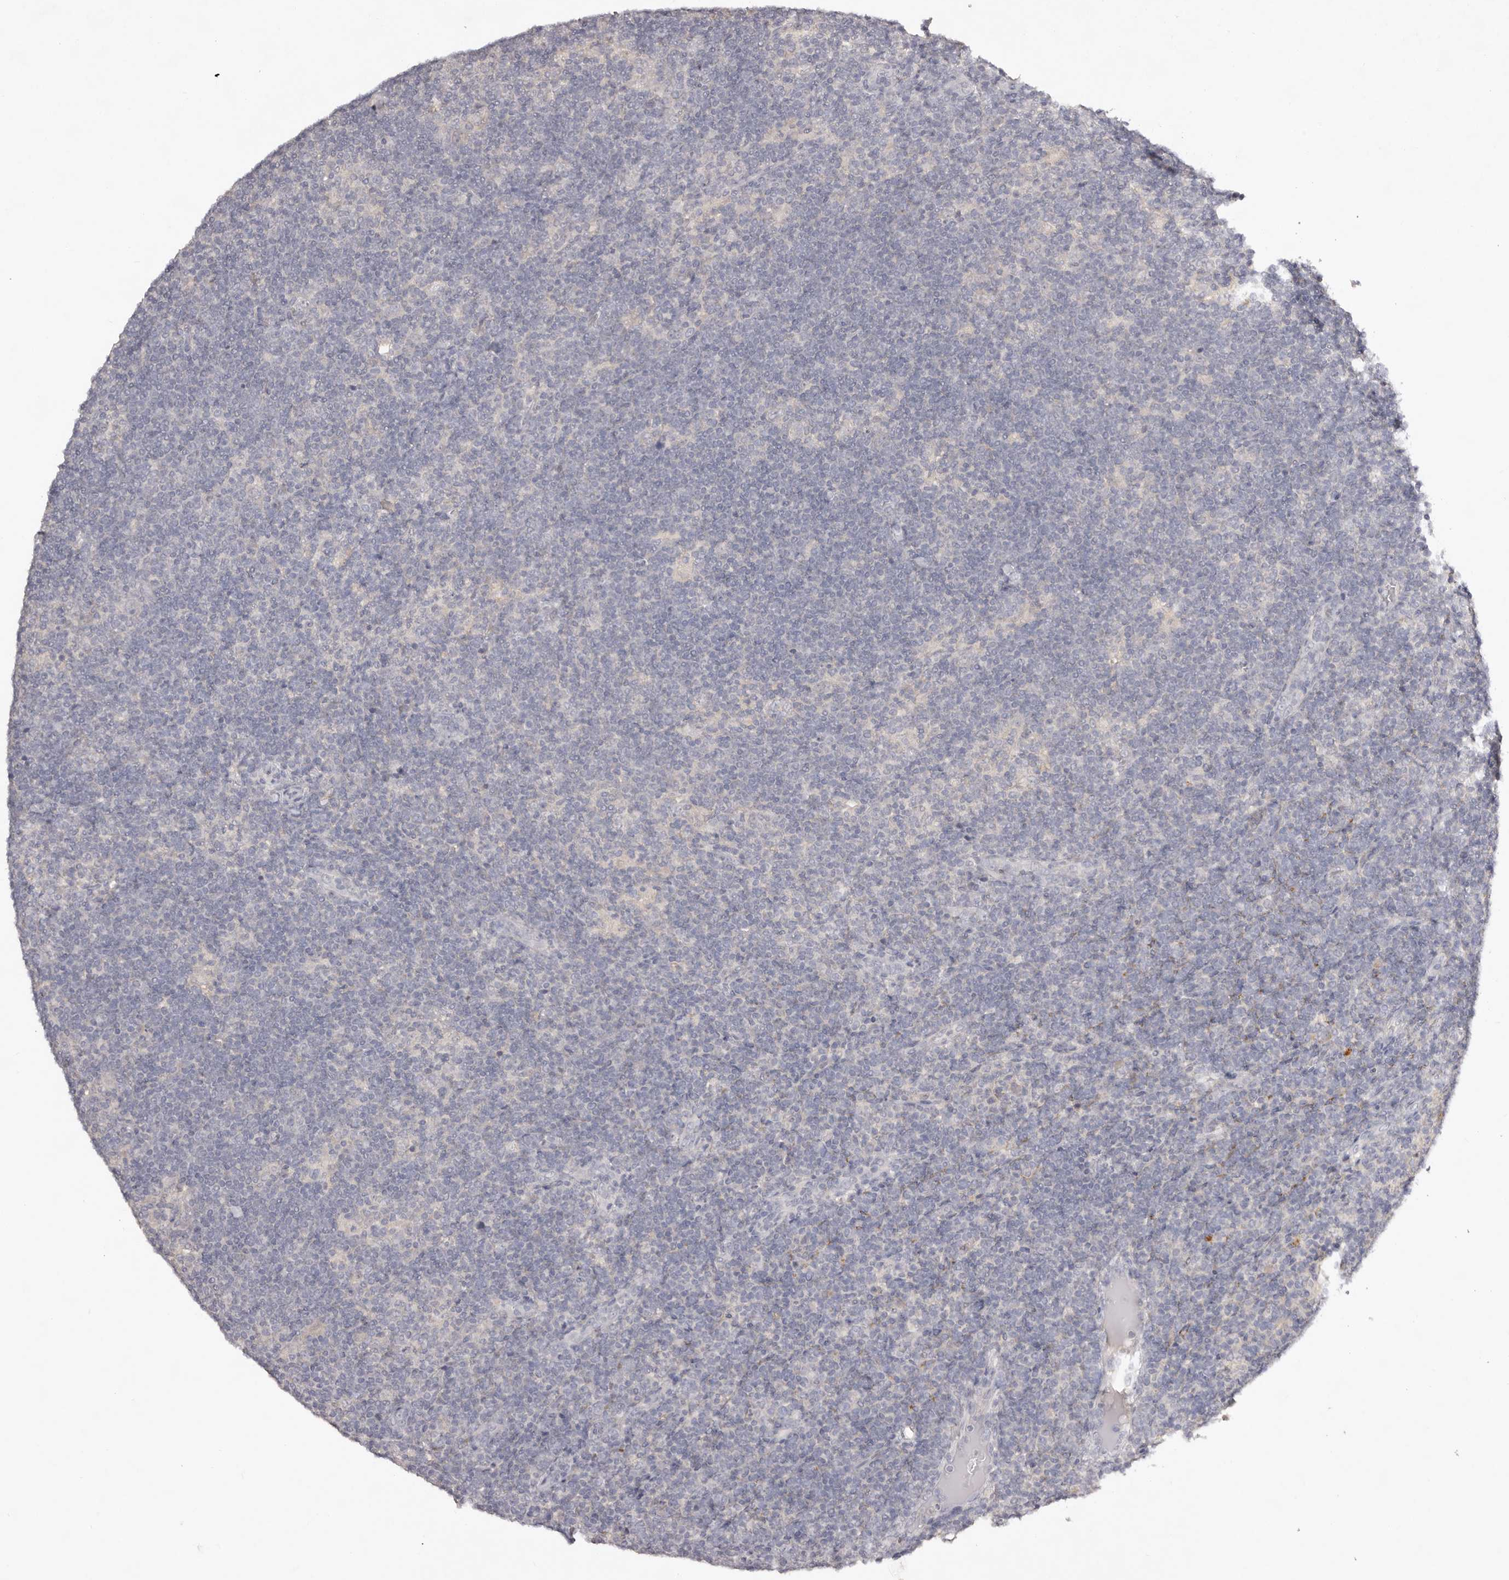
{"staining": {"intensity": "negative", "quantity": "none", "location": "none"}, "tissue": "lymphoma", "cell_type": "Tumor cells", "image_type": "cancer", "snomed": [{"axis": "morphology", "description": "Hodgkin's disease, NOS"}, {"axis": "topography", "description": "Lymph node"}], "caption": "A photomicrograph of human lymphoma is negative for staining in tumor cells.", "gene": "SCUBE2", "patient": {"sex": "female", "age": 57}}